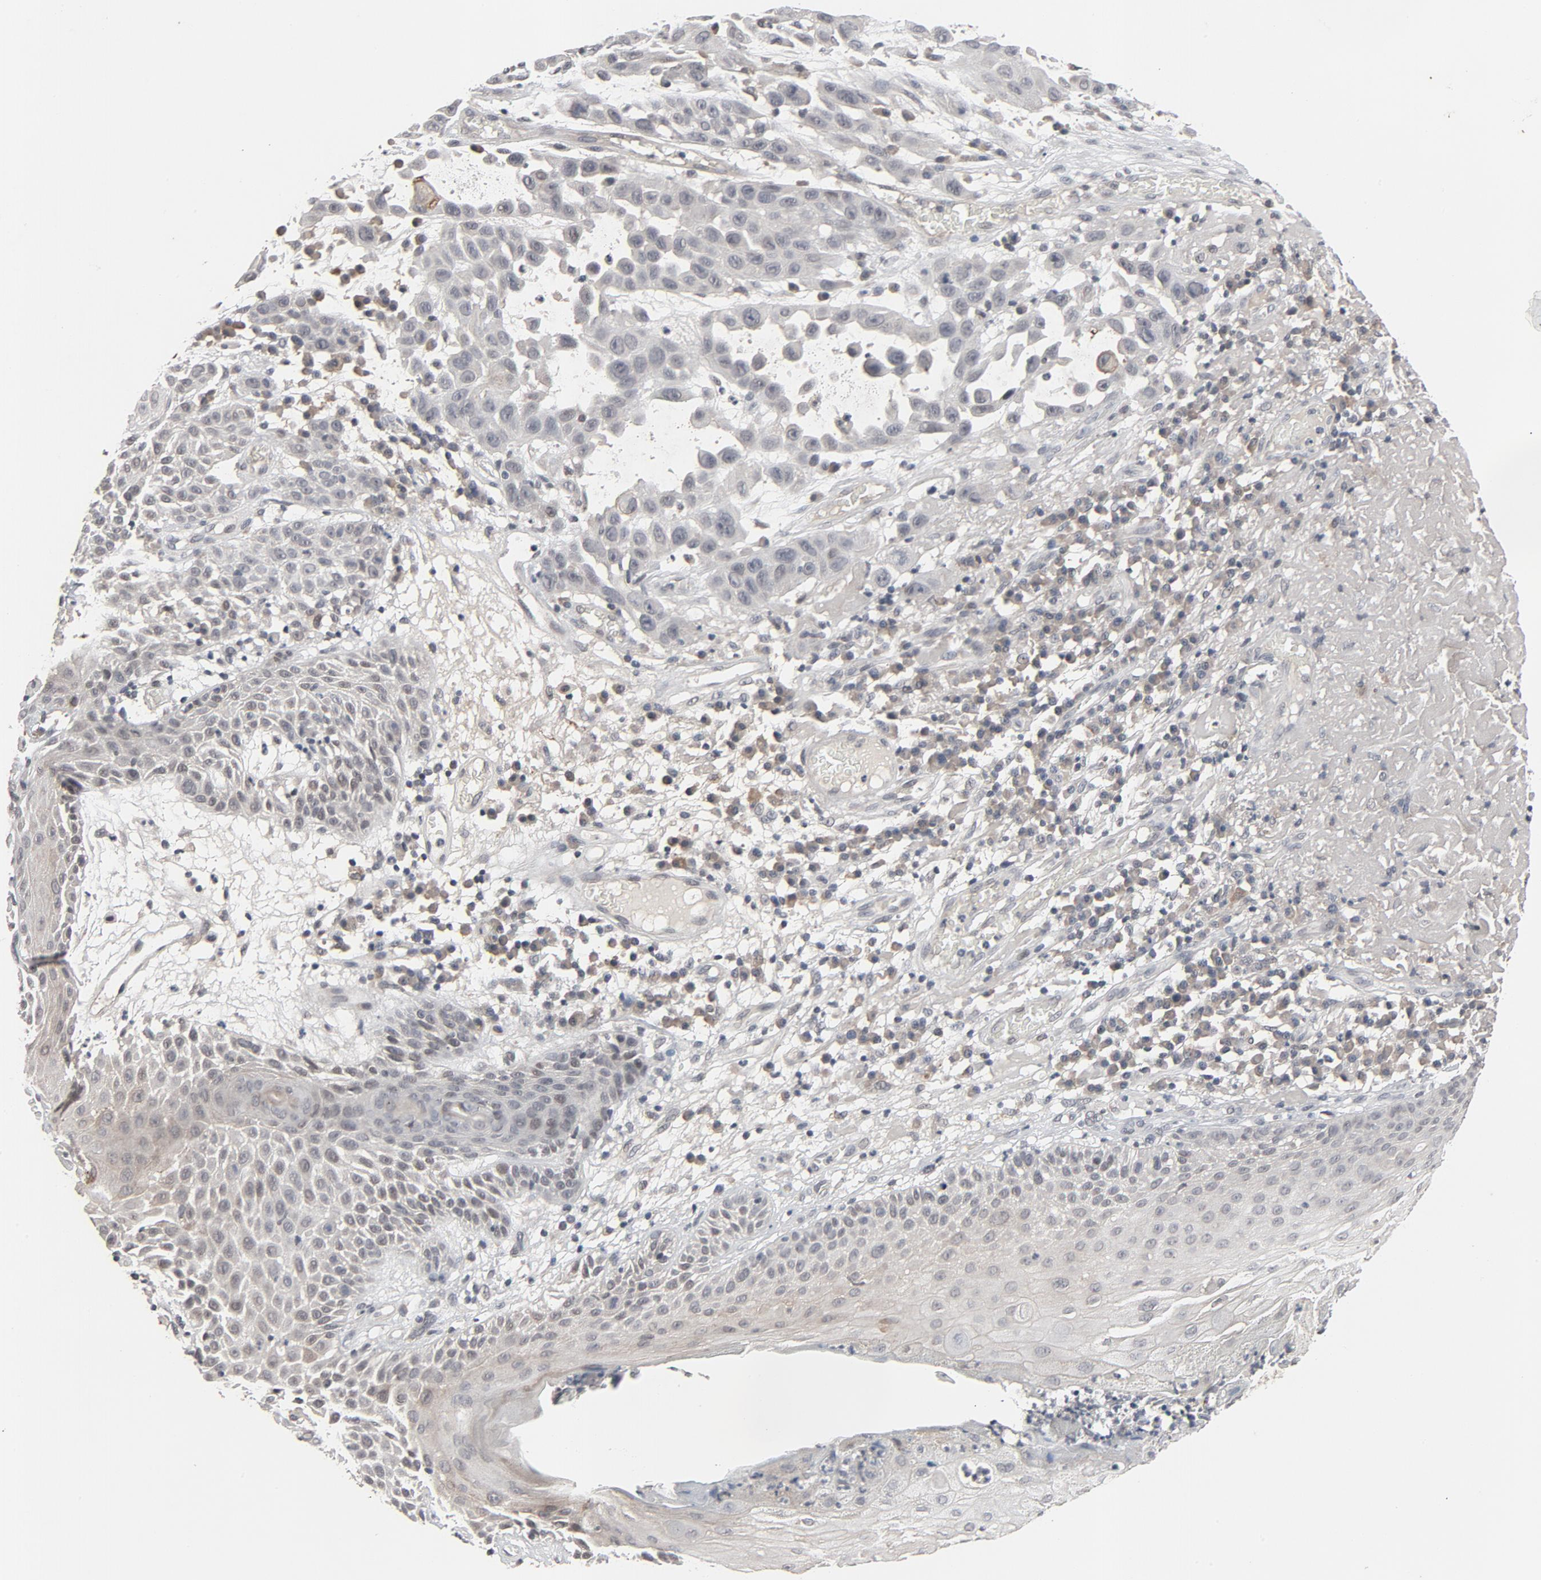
{"staining": {"intensity": "moderate", "quantity": "<25%", "location": "cytoplasmic/membranous"}, "tissue": "skin cancer", "cell_type": "Tumor cells", "image_type": "cancer", "snomed": [{"axis": "morphology", "description": "Squamous cell carcinoma, NOS"}, {"axis": "topography", "description": "Skin"}], "caption": "Immunohistochemistry (DAB (3,3'-diaminobenzidine)) staining of skin cancer (squamous cell carcinoma) demonstrates moderate cytoplasmic/membranous protein staining in approximately <25% of tumor cells.", "gene": "MT3", "patient": {"sex": "male", "age": 81}}